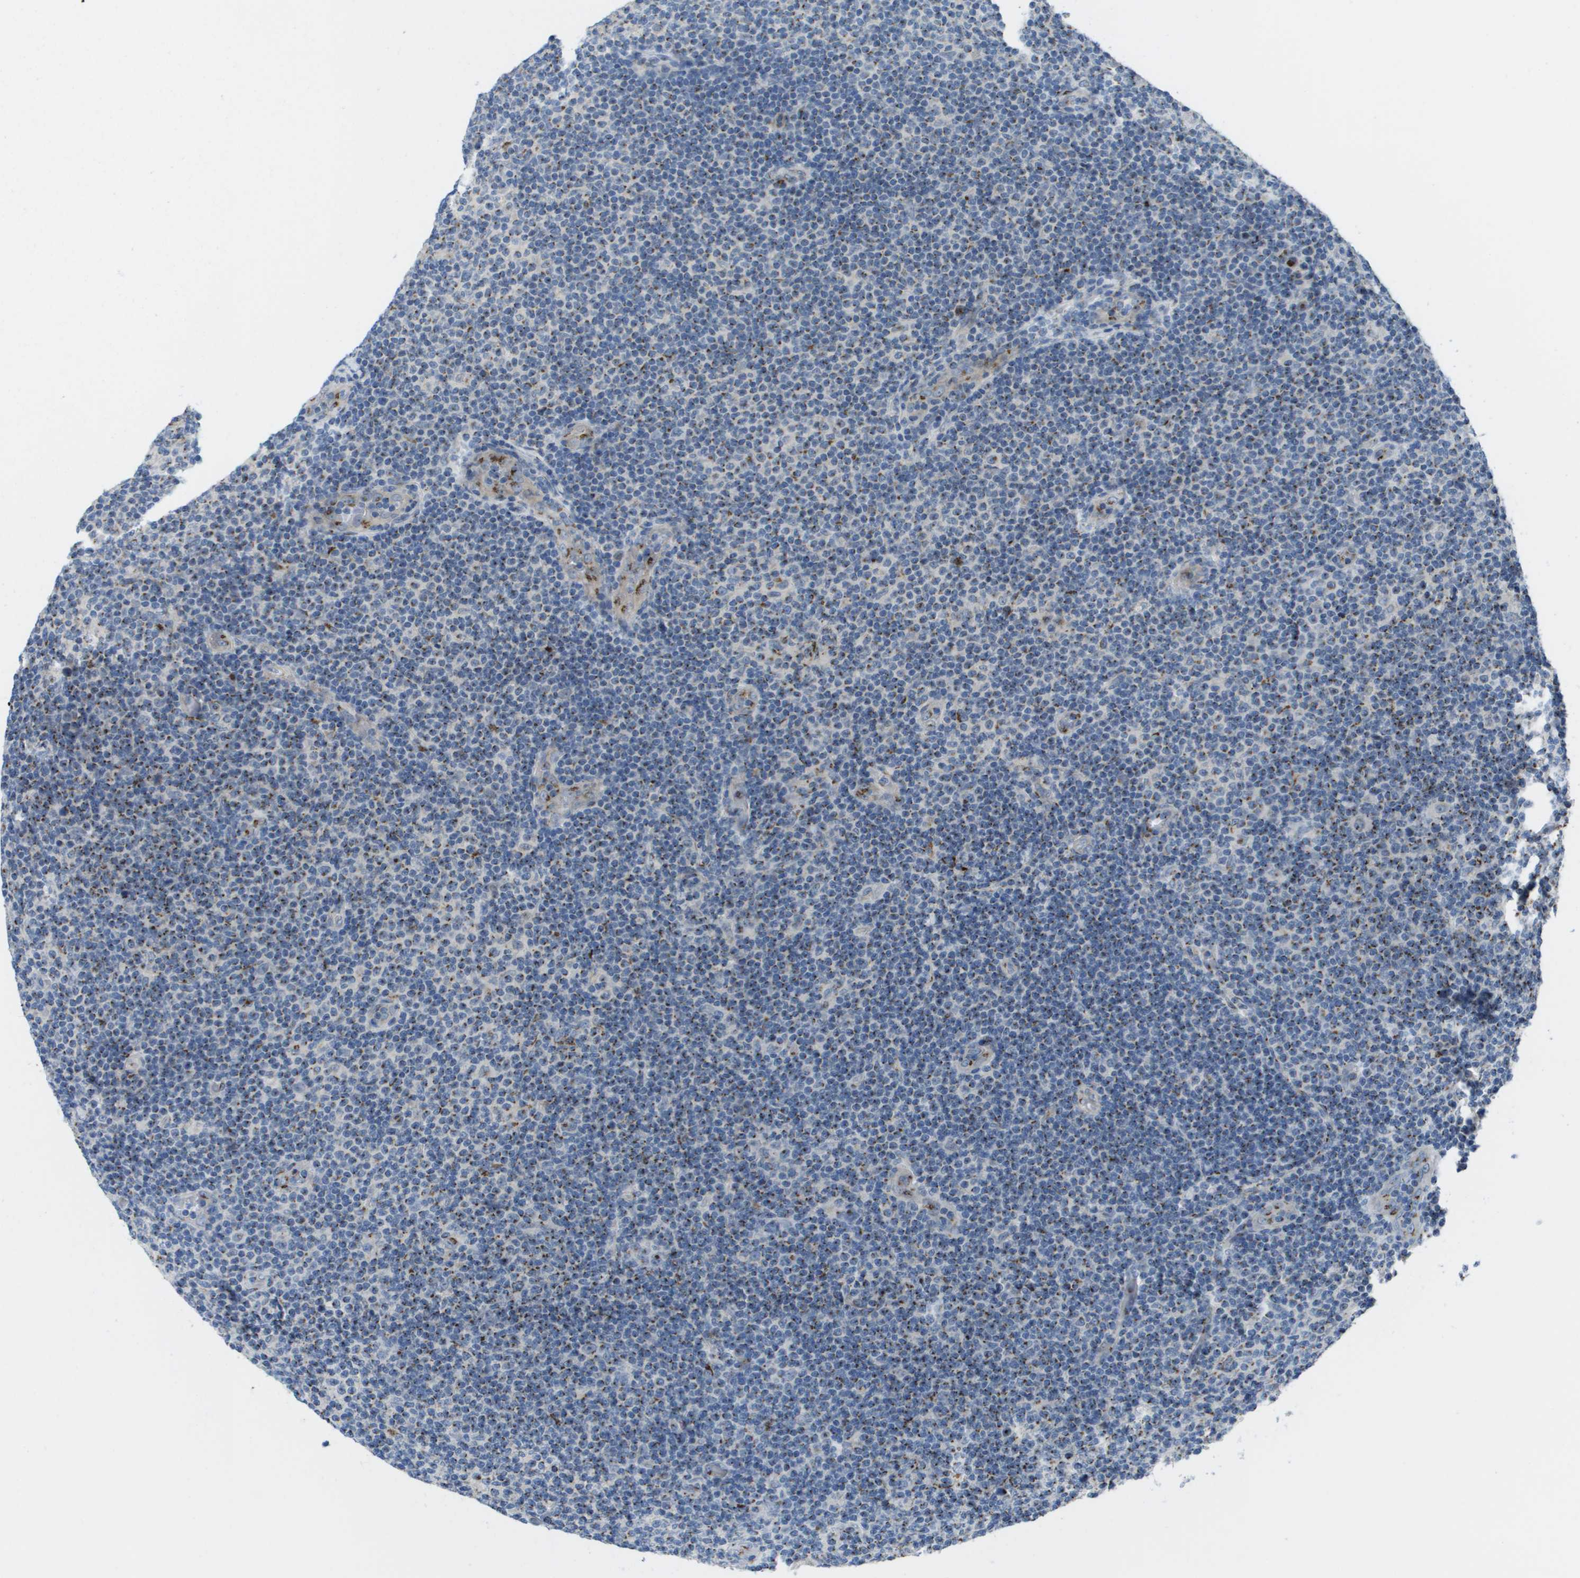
{"staining": {"intensity": "moderate", "quantity": "25%-75%", "location": "cytoplasmic/membranous"}, "tissue": "lymphoma", "cell_type": "Tumor cells", "image_type": "cancer", "snomed": [{"axis": "morphology", "description": "Malignant lymphoma, non-Hodgkin's type, Low grade"}, {"axis": "topography", "description": "Lymph node"}], "caption": "Immunohistochemical staining of human lymphoma reveals medium levels of moderate cytoplasmic/membranous protein staining in approximately 25%-75% of tumor cells. (DAB = brown stain, brightfield microscopy at high magnification).", "gene": "QSOX2", "patient": {"sex": "male", "age": 83}}